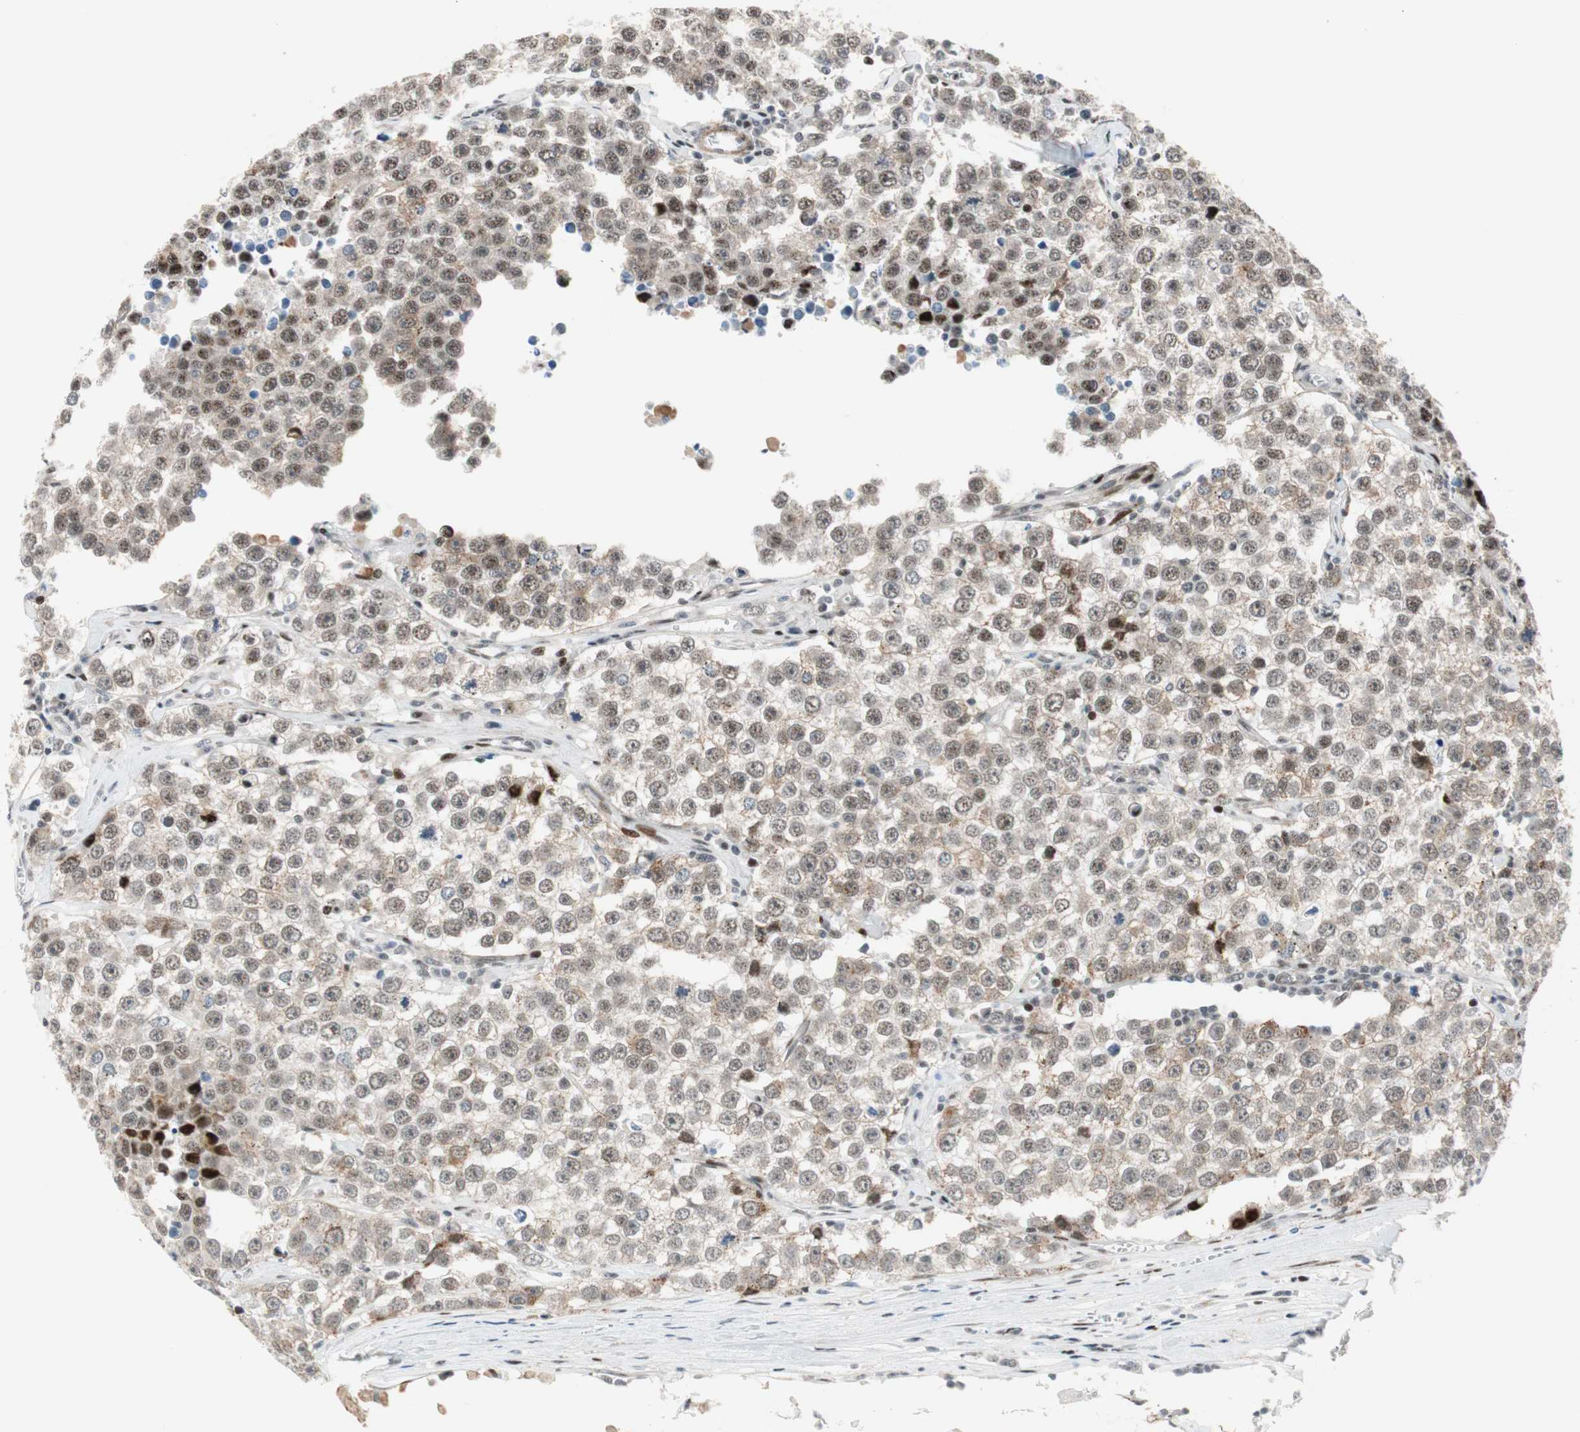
{"staining": {"intensity": "moderate", "quantity": "25%-75%", "location": "cytoplasmic/membranous,nuclear"}, "tissue": "testis cancer", "cell_type": "Tumor cells", "image_type": "cancer", "snomed": [{"axis": "morphology", "description": "Seminoma, NOS"}, {"axis": "morphology", "description": "Carcinoma, Embryonal, NOS"}, {"axis": "topography", "description": "Testis"}], "caption": "This micrograph reveals IHC staining of human testis cancer (seminoma), with medium moderate cytoplasmic/membranous and nuclear staining in approximately 25%-75% of tumor cells.", "gene": "FBXO44", "patient": {"sex": "male", "age": 52}}